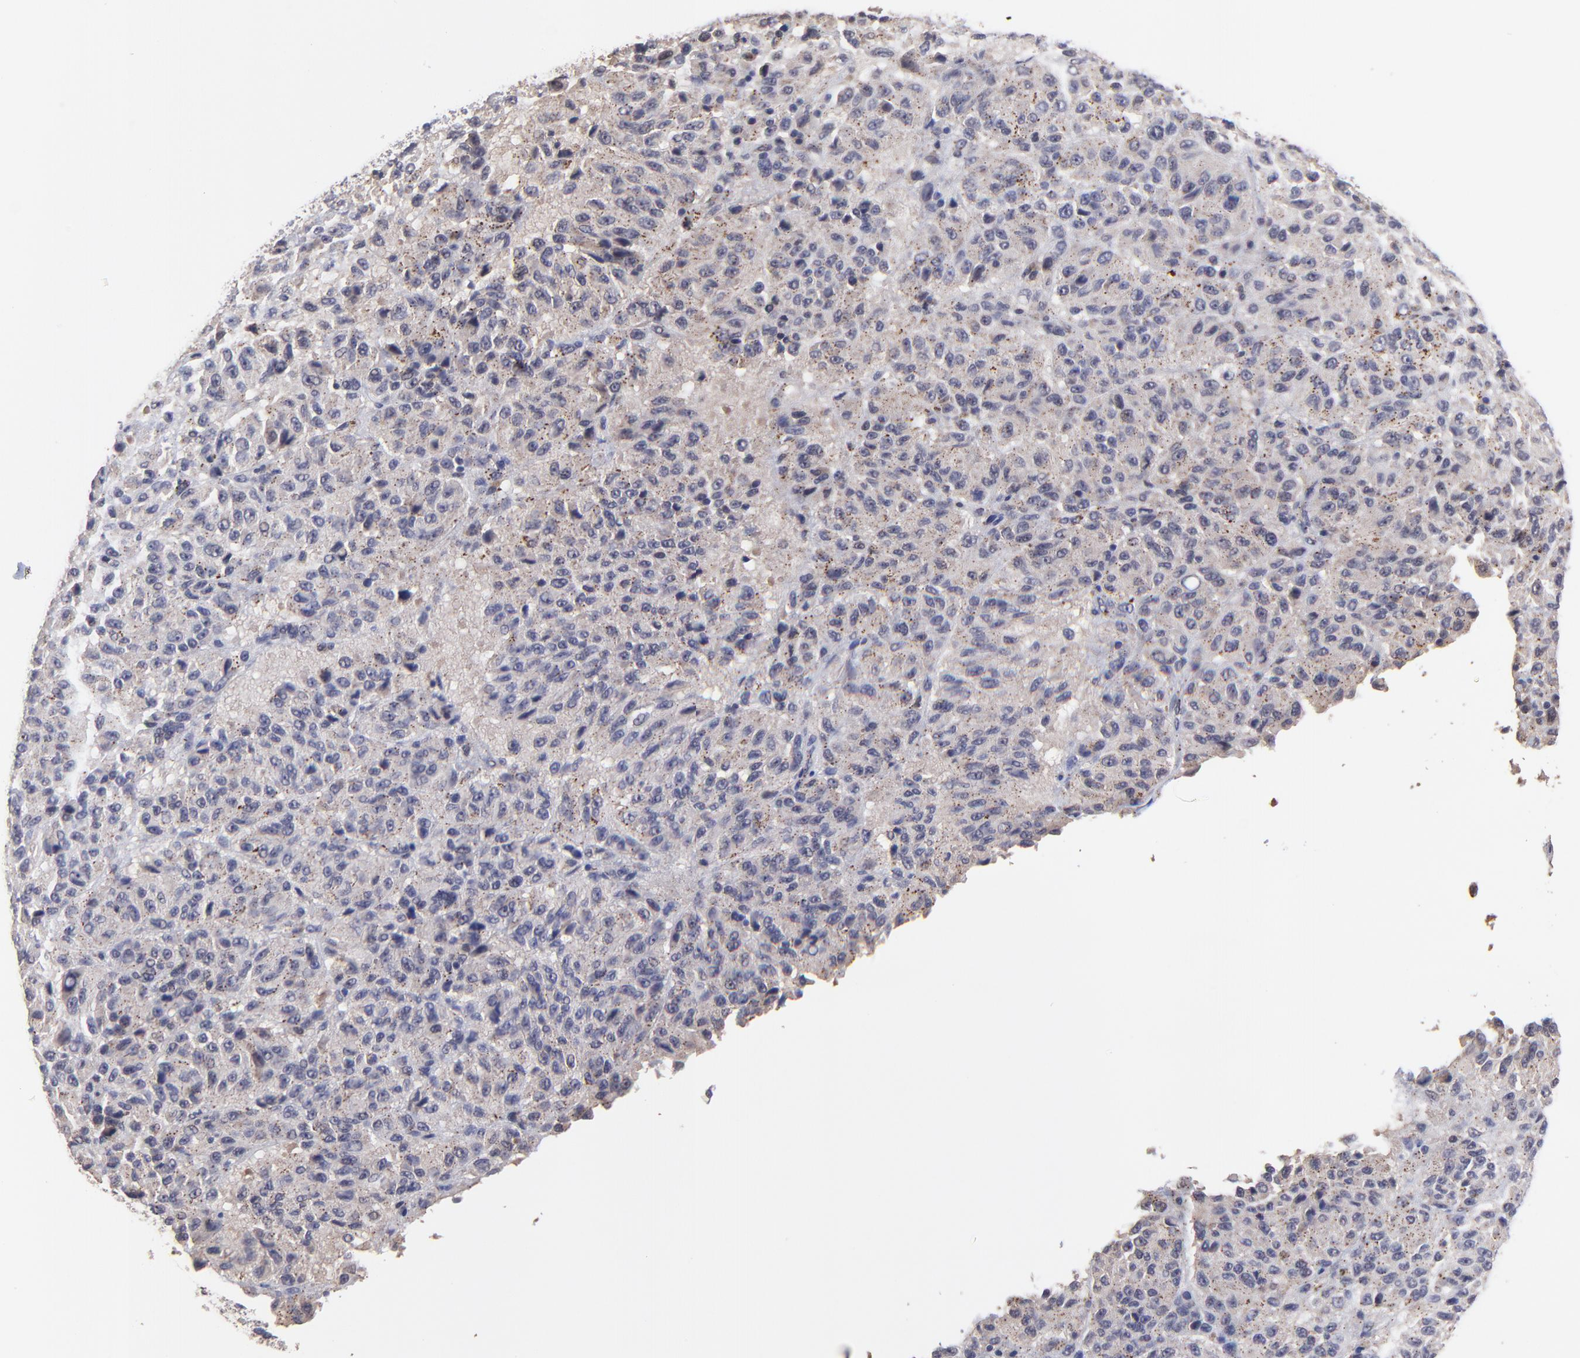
{"staining": {"intensity": "weak", "quantity": "25%-75%", "location": "cytoplasmic/membranous"}, "tissue": "melanoma", "cell_type": "Tumor cells", "image_type": "cancer", "snomed": [{"axis": "morphology", "description": "Malignant melanoma, Metastatic site"}, {"axis": "topography", "description": "Lung"}], "caption": "The histopathology image shows a brown stain indicating the presence of a protein in the cytoplasmic/membranous of tumor cells in melanoma.", "gene": "ZNF747", "patient": {"sex": "male", "age": 64}}